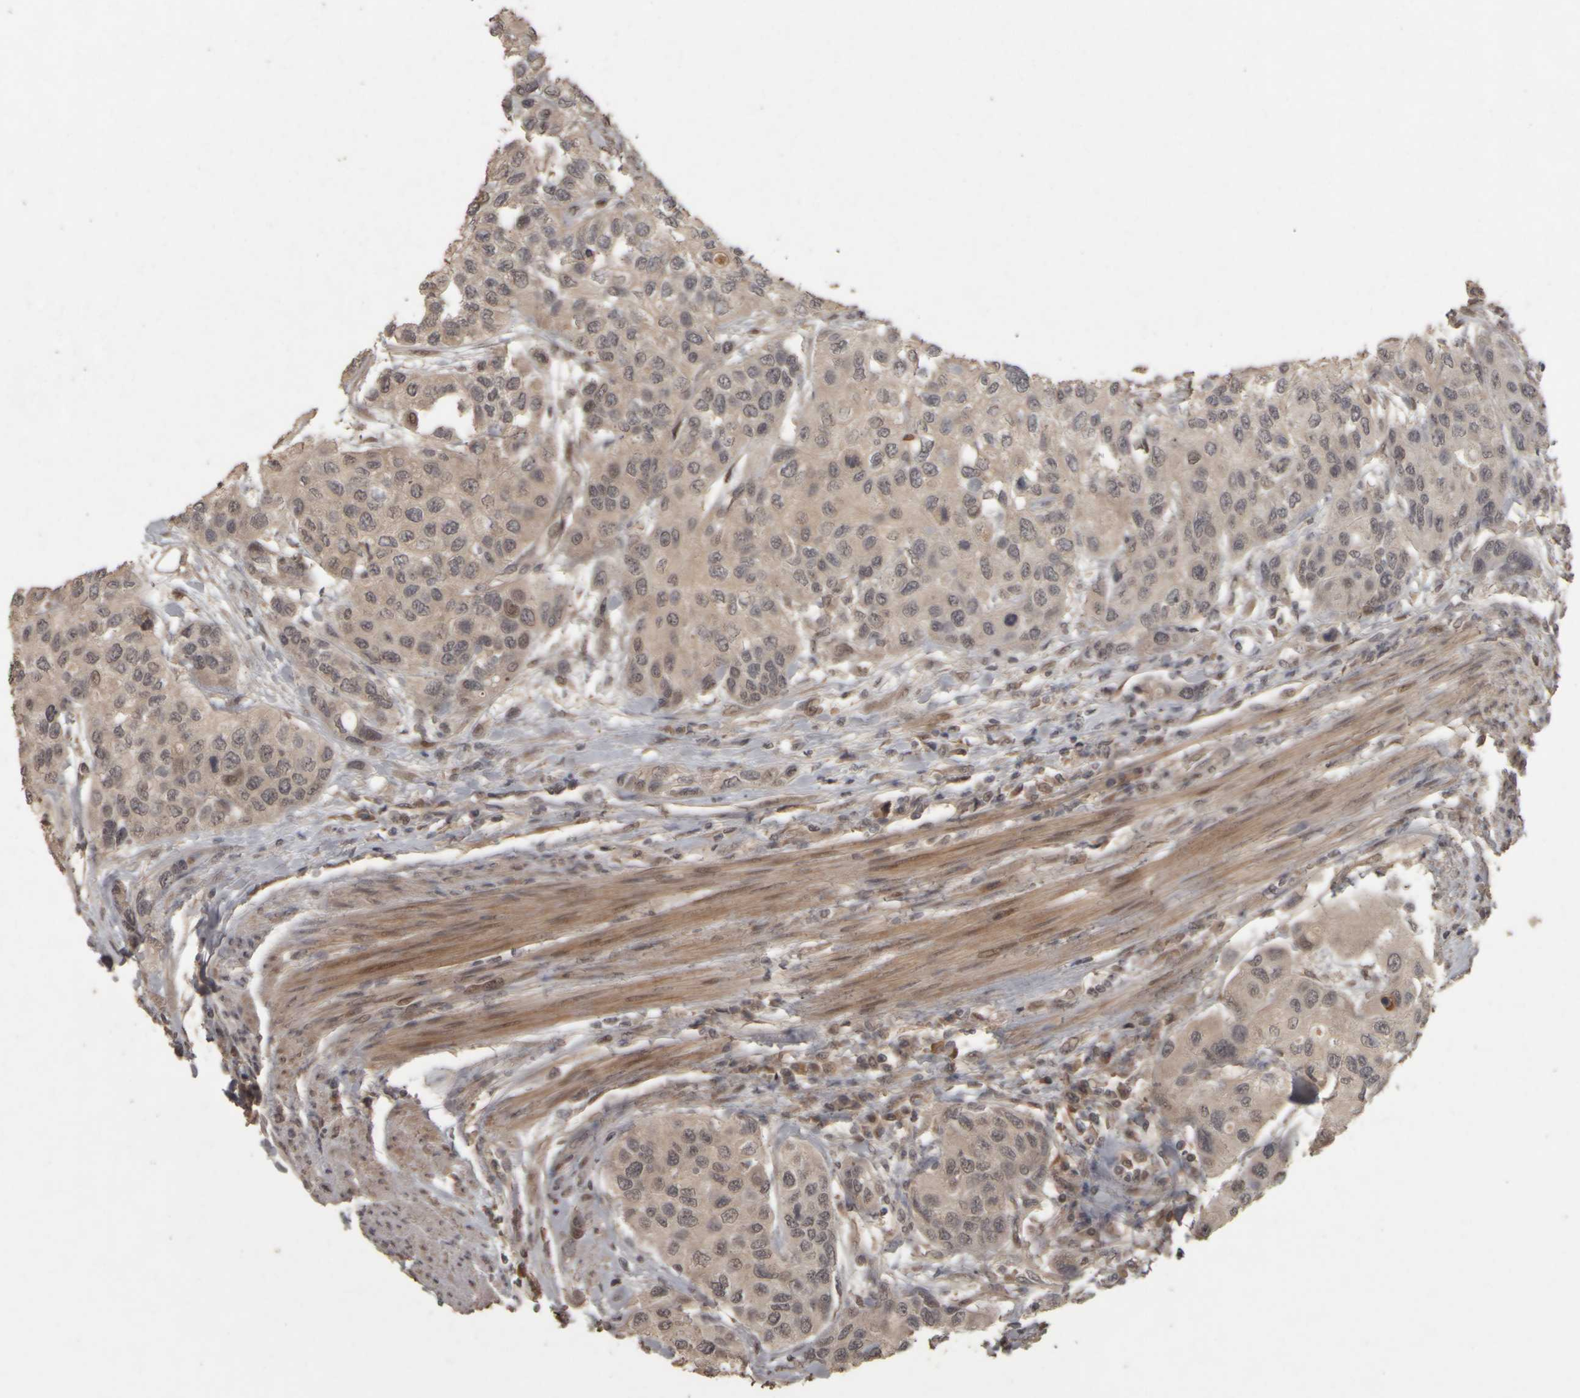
{"staining": {"intensity": "negative", "quantity": "none", "location": "none"}, "tissue": "urothelial cancer", "cell_type": "Tumor cells", "image_type": "cancer", "snomed": [{"axis": "morphology", "description": "Urothelial carcinoma, High grade"}, {"axis": "topography", "description": "Urinary bladder"}], "caption": "This is an immunohistochemistry (IHC) micrograph of urothelial carcinoma (high-grade). There is no expression in tumor cells.", "gene": "ACO1", "patient": {"sex": "female", "age": 56}}